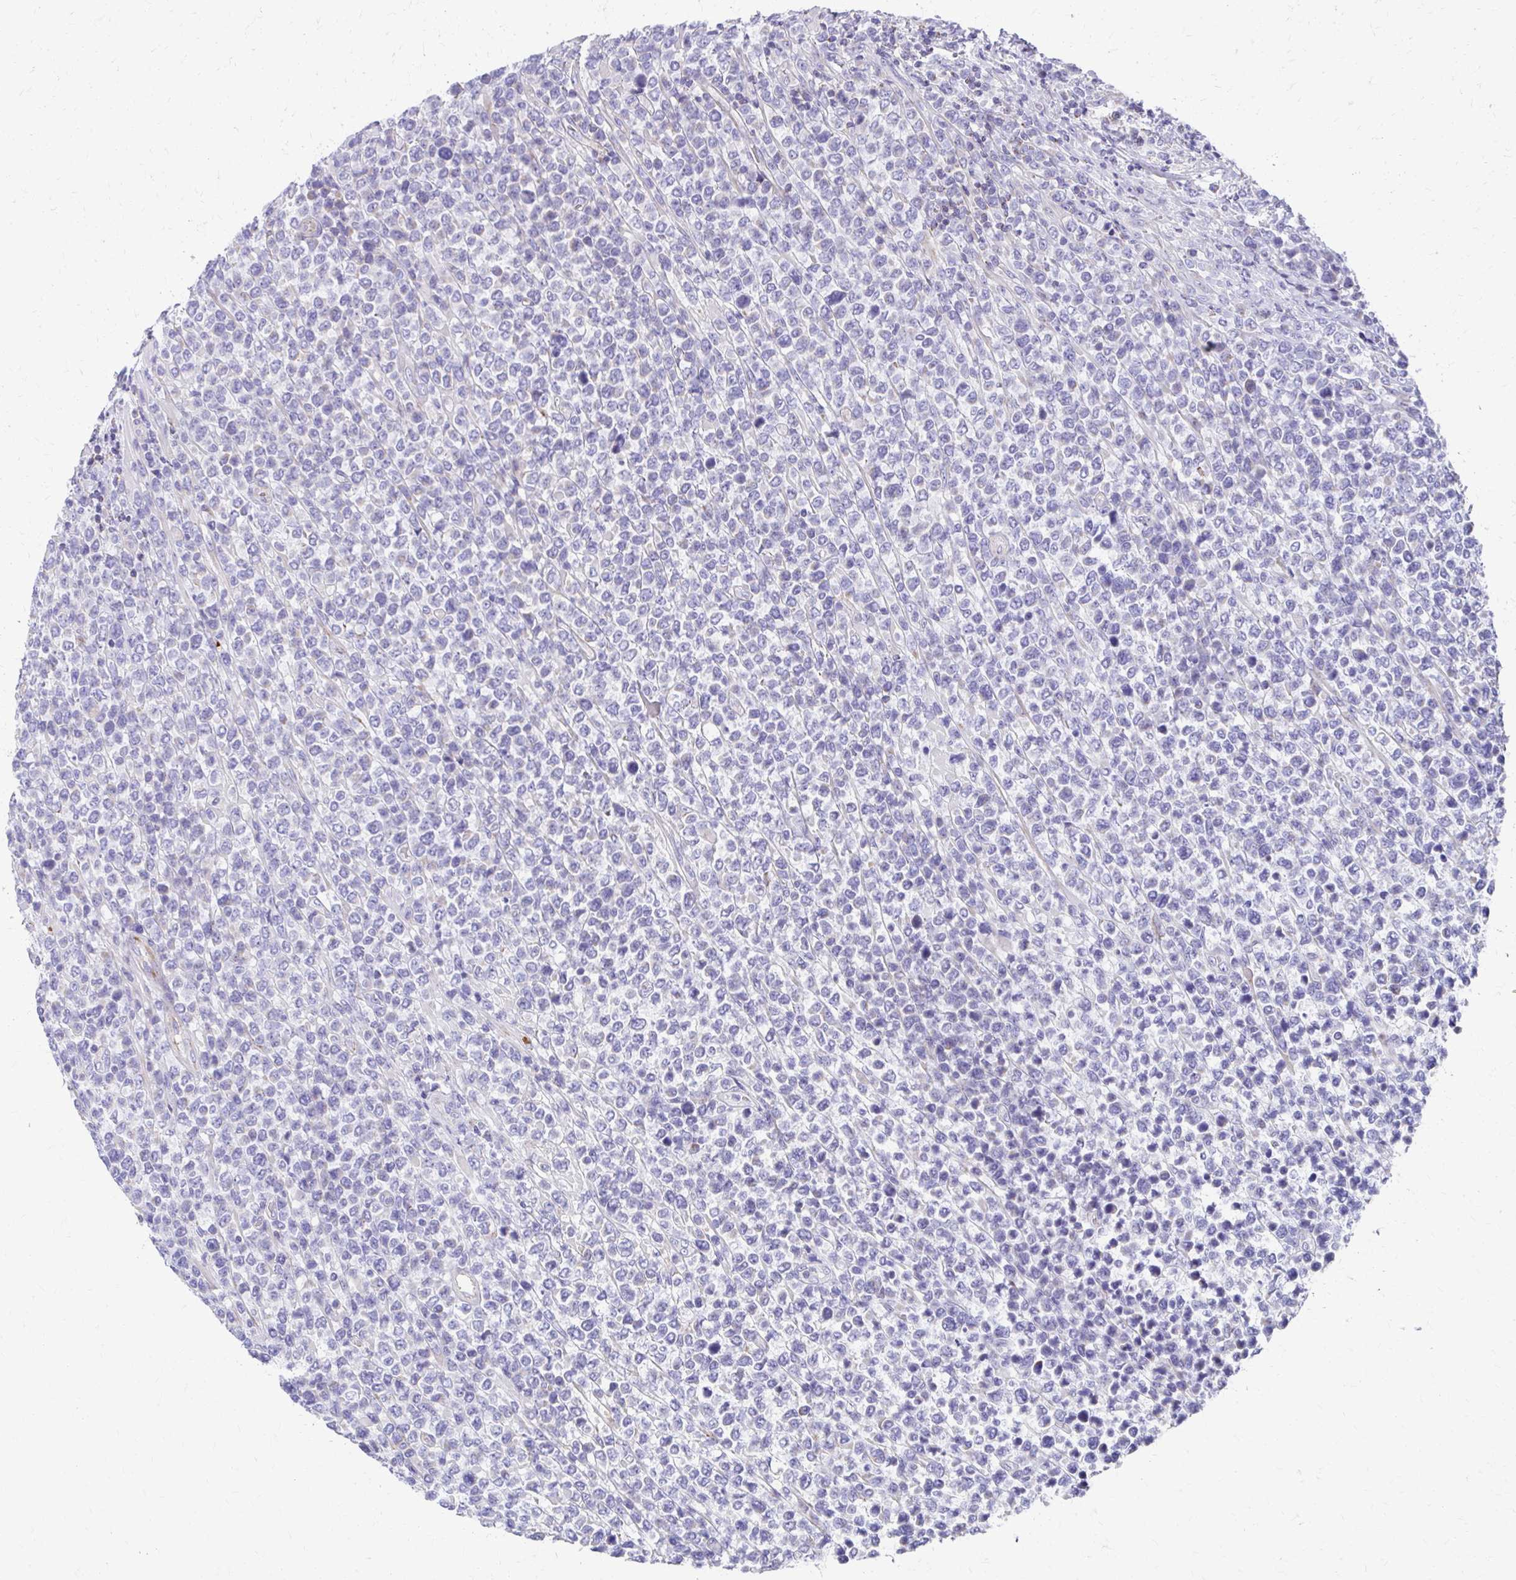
{"staining": {"intensity": "negative", "quantity": "none", "location": "none"}, "tissue": "lymphoma", "cell_type": "Tumor cells", "image_type": "cancer", "snomed": [{"axis": "morphology", "description": "Malignant lymphoma, non-Hodgkin's type, High grade"}, {"axis": "topography", "description": "Soft tissue"}], "caption": "The image reveals no staining of tumor cells in malignant lymphoma, non-Hodgkin's type (high-grade).", "gene": "IL37", "patient": {"sex": "female", "age": 56}}